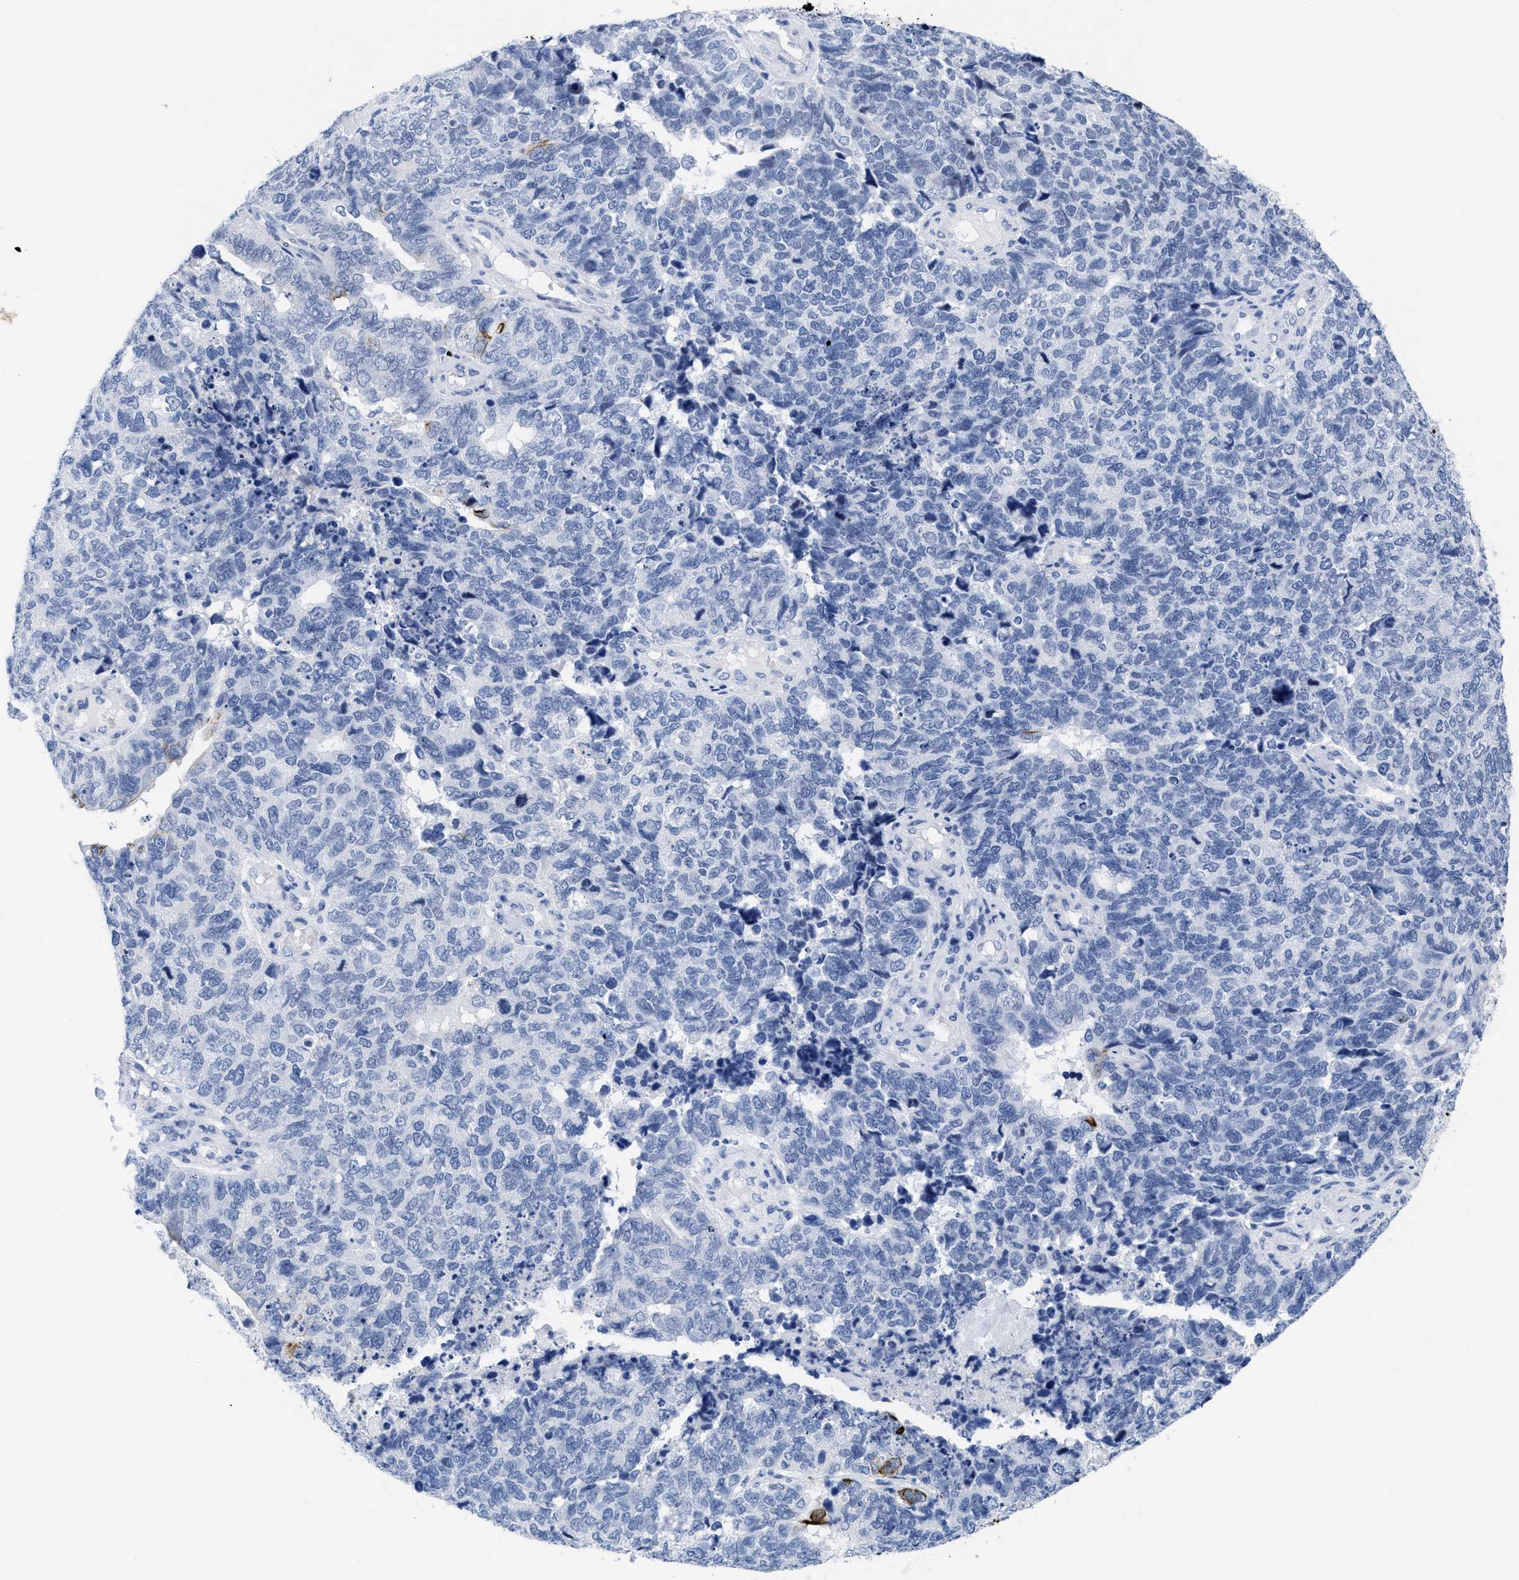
{"staining": {"intensity": "negative", "quantity": "none", "location": "none"}, "tissue": "cervical cancer", "cell_type": "Tumor cells", "image_type": "cancer", "snomed": [{"axis": "morphology", "description": "Squamous cell carcinoma, NOS"}, {"axis": "topography", "description": "Cervix"}], "caption": "A high-resolution micrograph shows immunohistochemistry (IHC) staining of cervical squamous cell carcinoma, which exhibits no significant positivity in tumor cells. (Stains: DAB immunohistochemistry (IHC) with hematoxylin counter stain, Microscopy: brightfield microscopy at high magnification).", "gene": "DUSP26", "patient": {"sex": "female", "age": 63}}